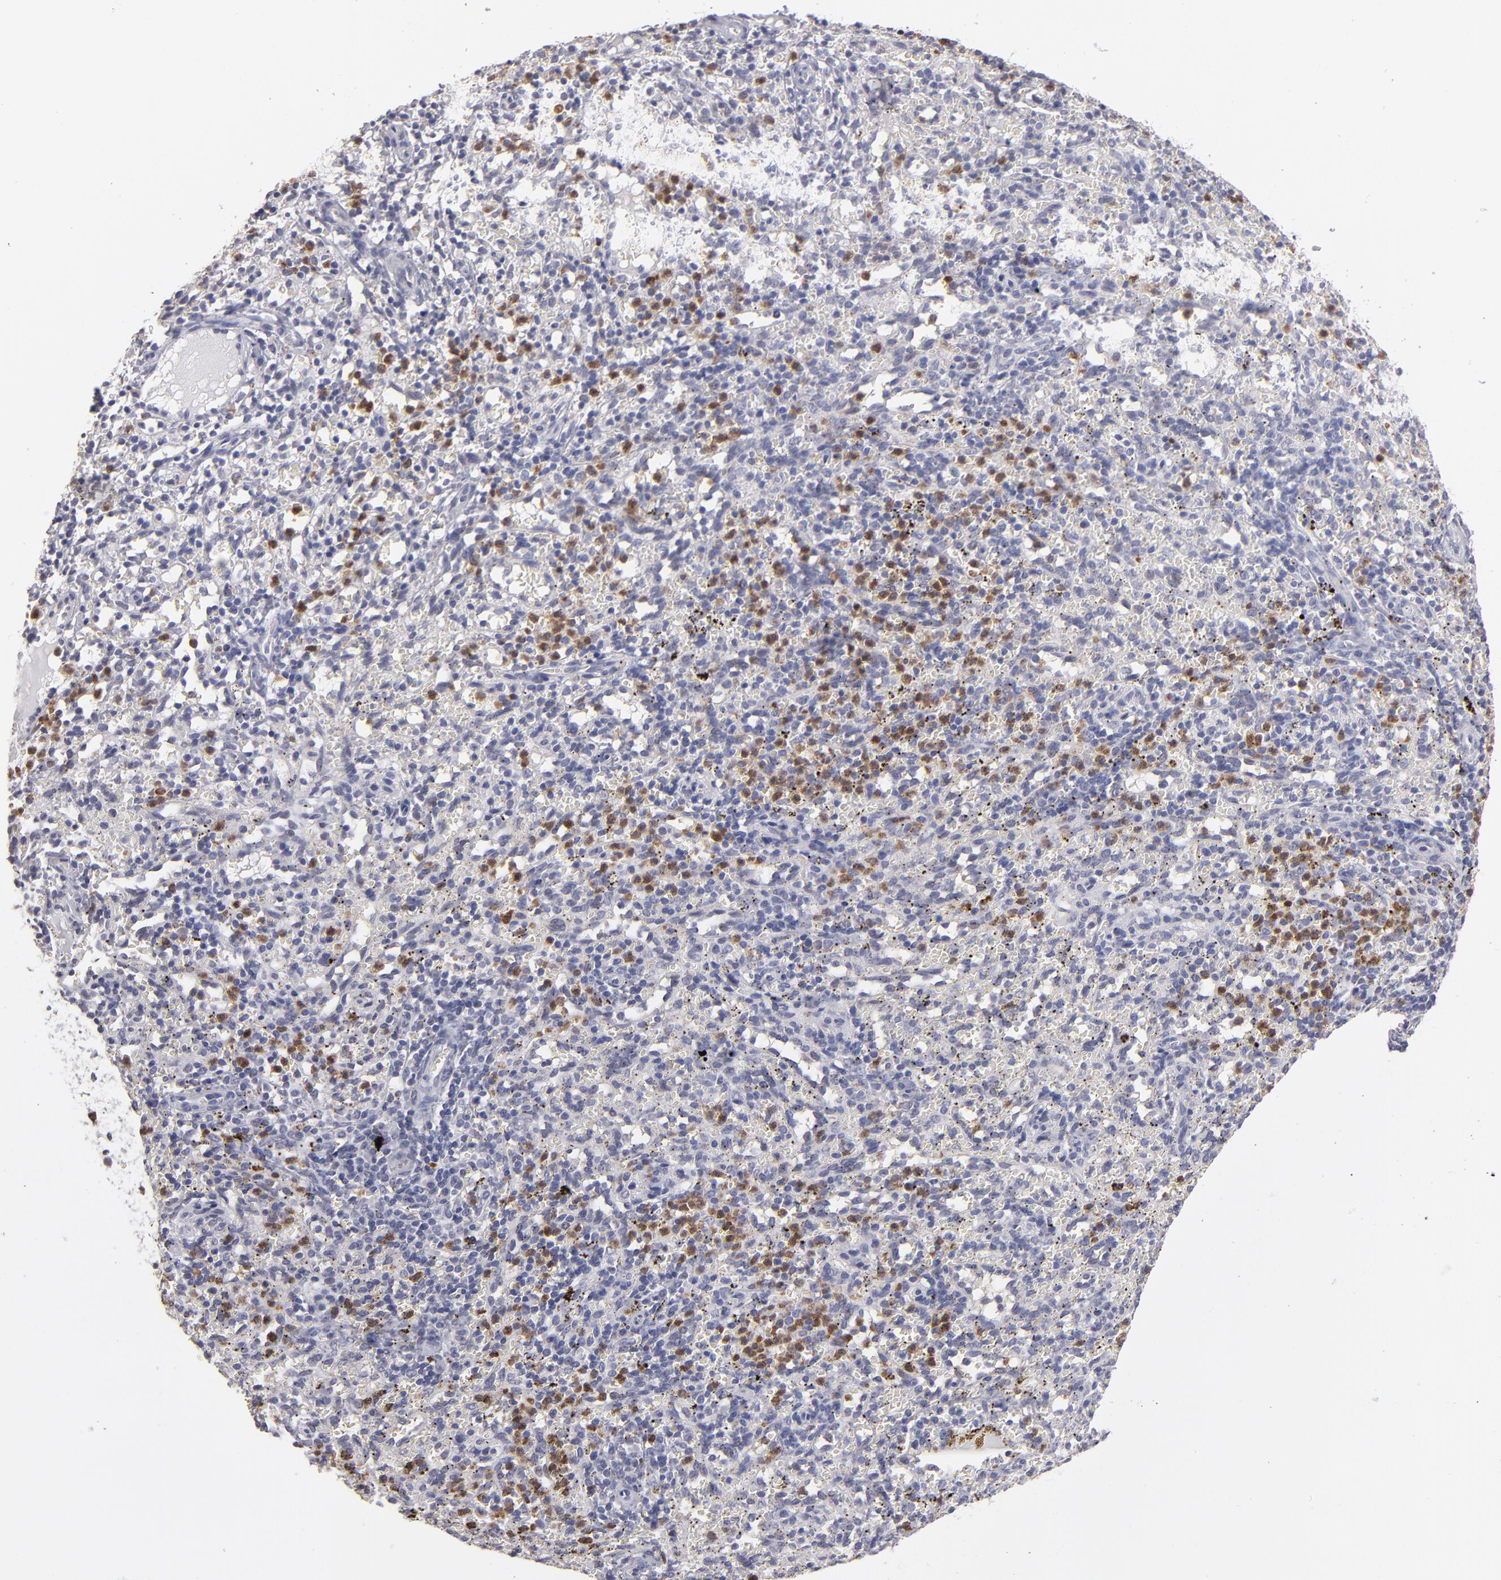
{"staining": {"intensity": "moderate", "quantity": "25%-75%", "location": "cytoplasmic/membranous"}, "tissue": "spleen", "cell_type": "Cells in red pulp", "image_type": "normal", "snomed": [{"axis": "morphology", "description": "Normal tissue, NOS"}, {"axis": "topography", "description": "Spleen"}], "caption": "IHC (DAB (3,3'-diaminobenzidine)) staining of benign human spleen reveals moderate cytoplasmic/membranous protein positivity in approximately 25%-75% of cells in red pulp.", "gene": "MGAM", "patient": {"sex": "female", "age": 10}}